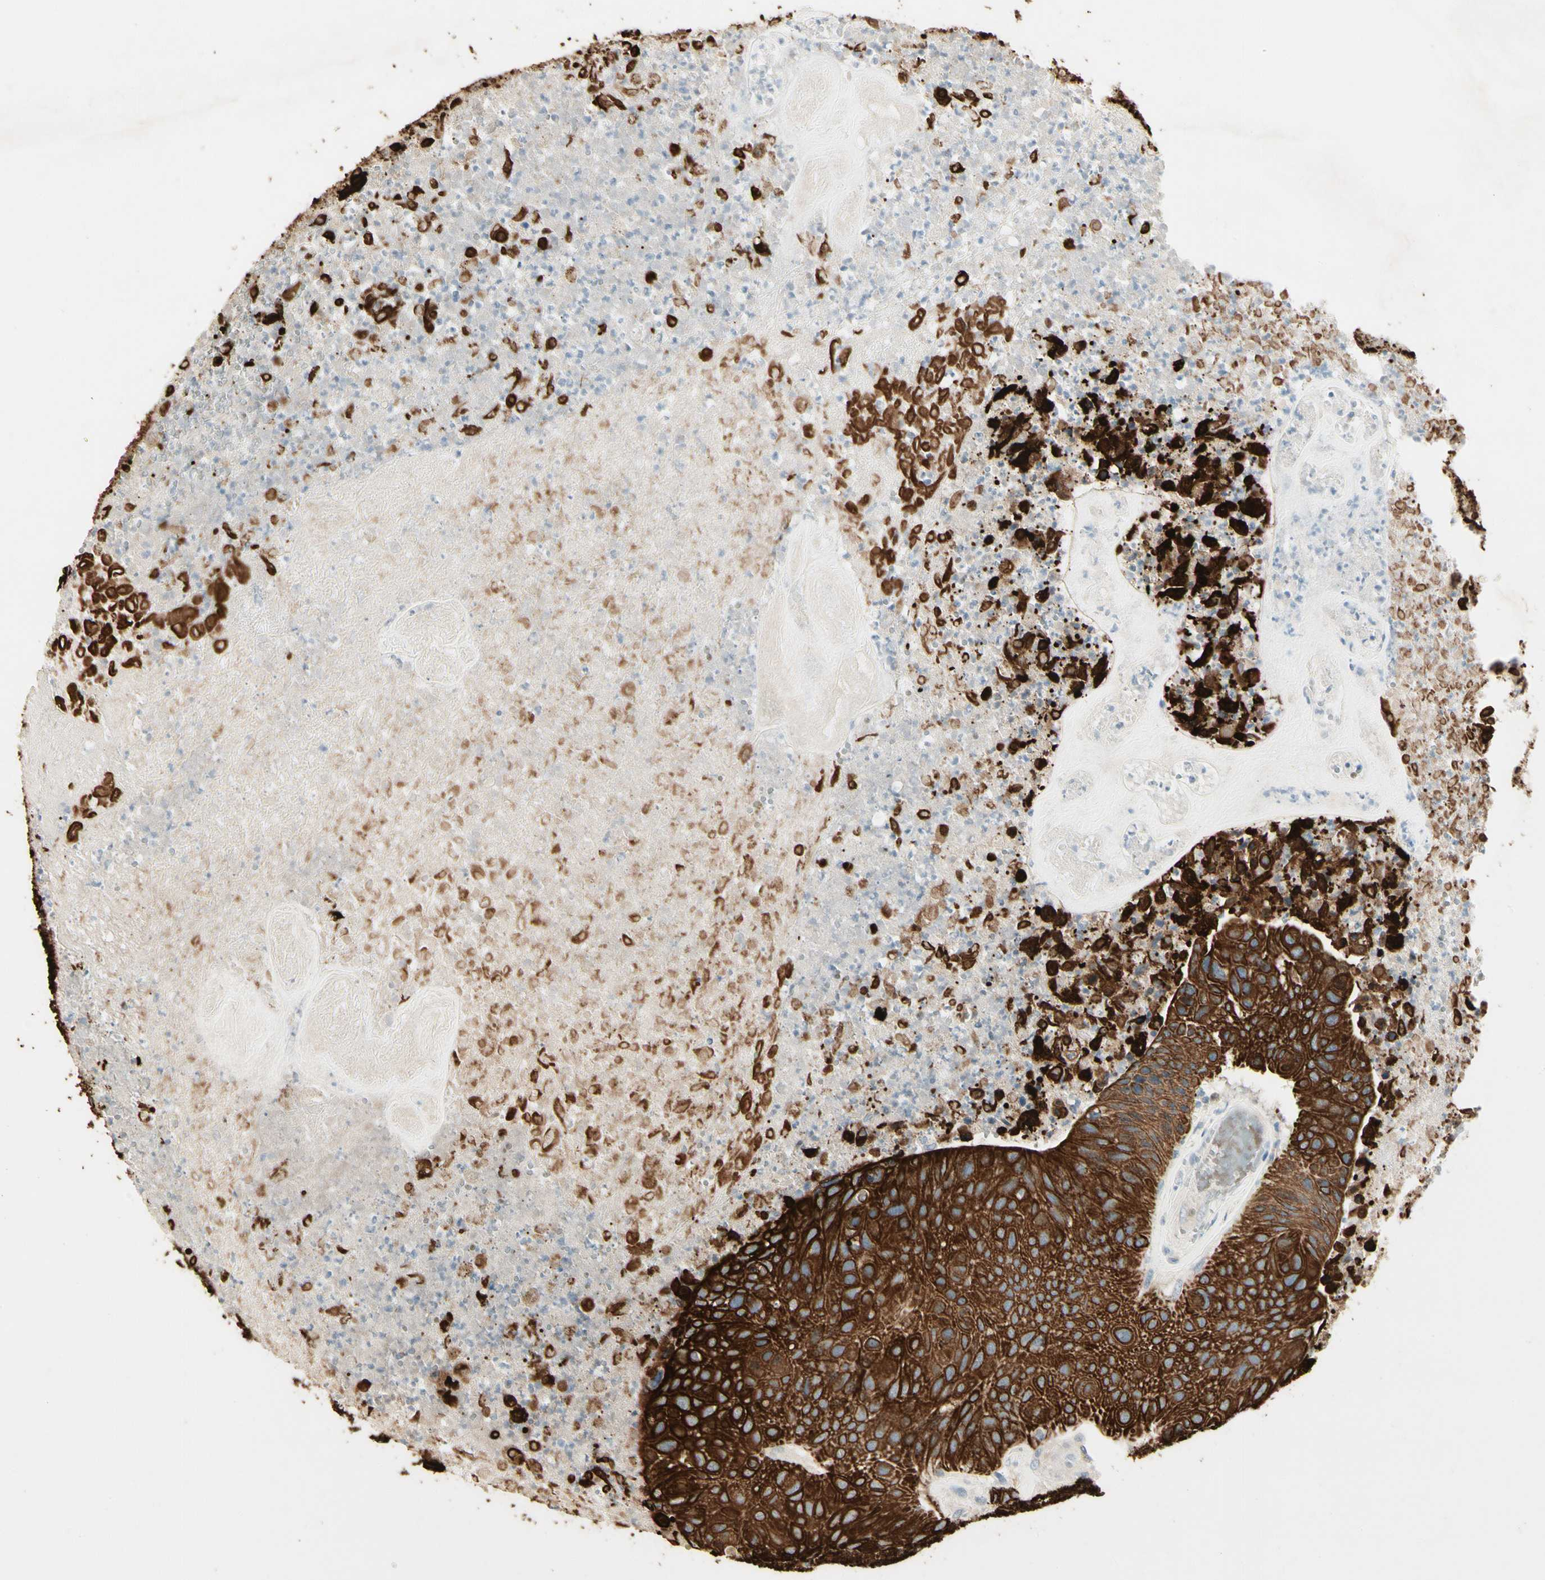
{"staining": {"intensity": "strong", "quantity": ">75%", "location": "cytoplasmic/membranous"}, "tissue": "urothelial cancer", "cell_type": "Tumor cells", "image_type": "cancer", "snomed": [{"axis": "morphology", "description": "Urothelial carcinoma, High grade"}, {"axis": "topography", "description": "Urinary bladder"}], "caption": "Human urothelial cancer stained for a protein (brown) exhibits strong cytoplasmic/membranous positive expression in about >75% of tumor cells.", "gene": "SKIL", "patient": {"sex": "male", "age": 66}}